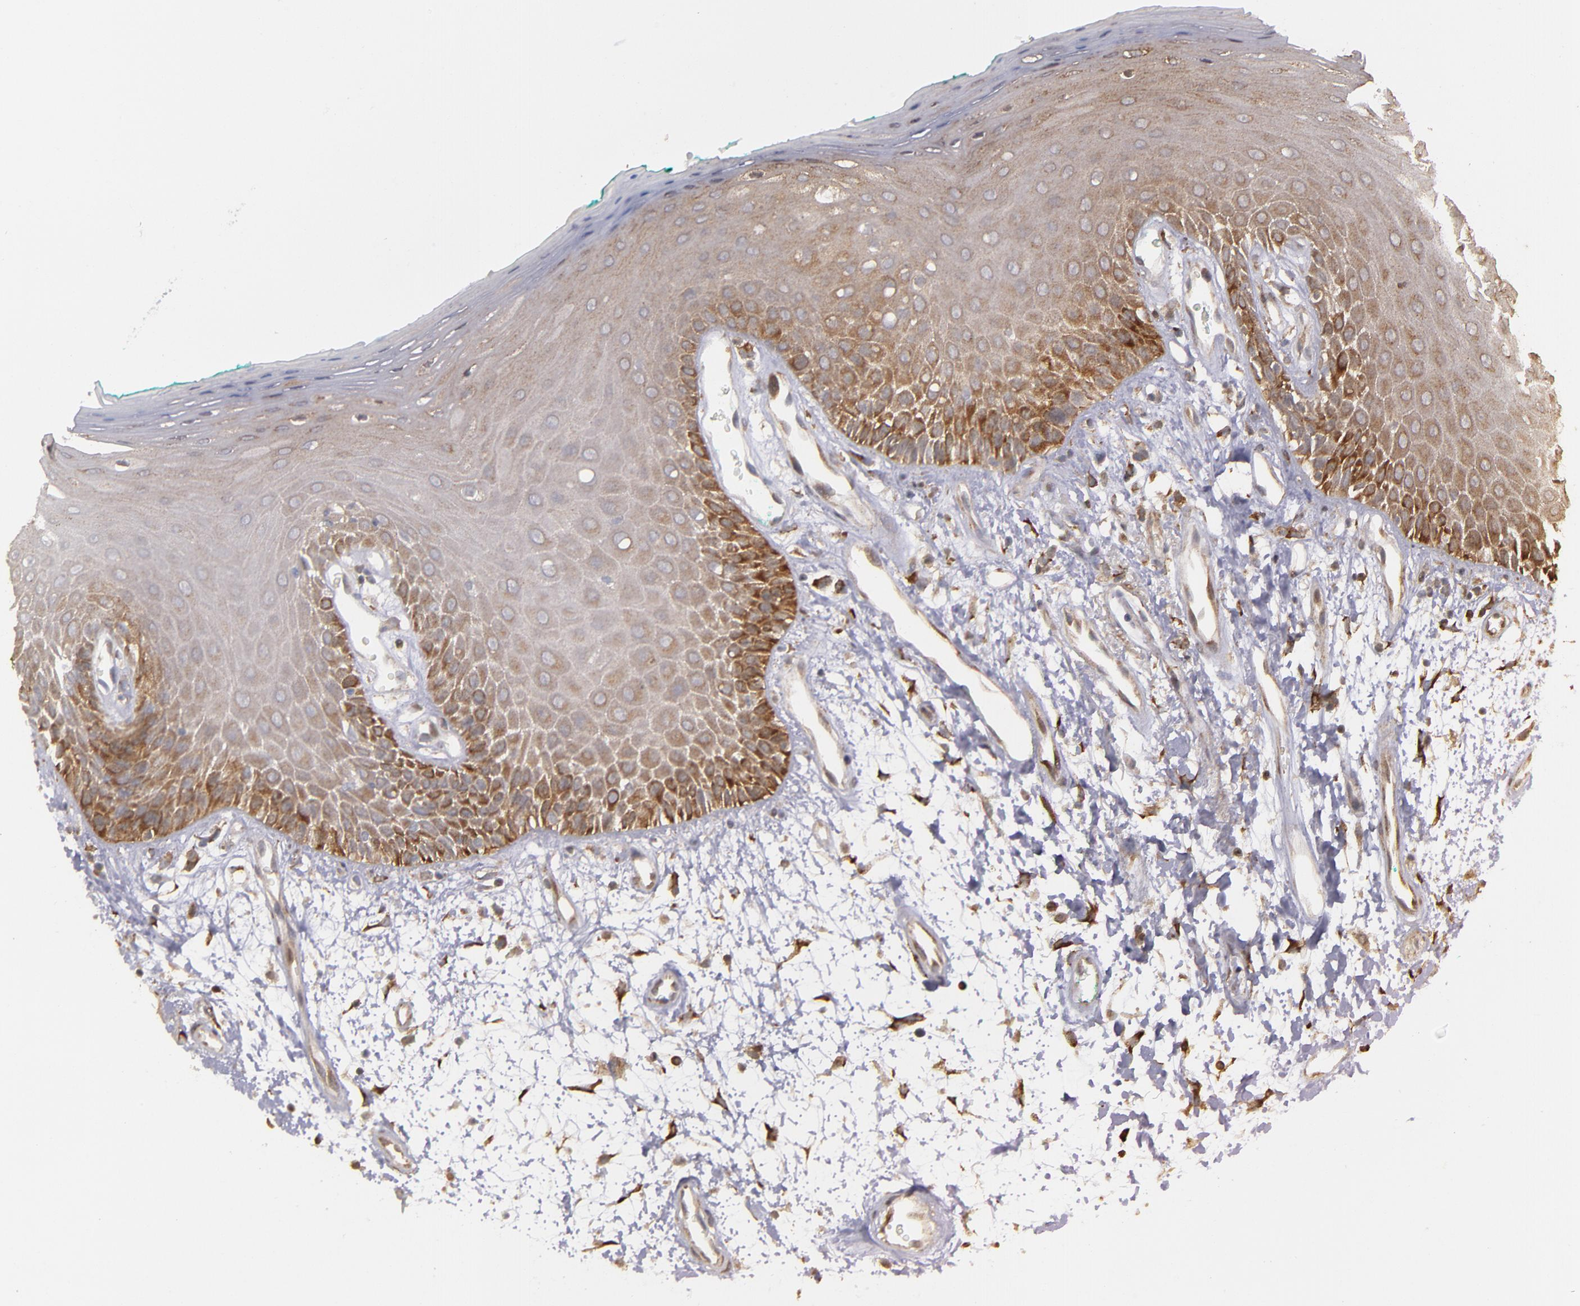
{"staining": {"intensity": "moderate", "quantity": ">75%", "location": "cytoplasmic/membranous"}, "tissue": "oral mucosa", "cell_type": "Squamous epithelial cells", "image_type": "normal", "snomed": [{"axis": "morphology", "description": "Normal tissue, NOS"}, {"axis": "morphology", "description": "Squamous cell carcinoma, NOS"}, {"axis": "topography", "description": "Skeletal muscle"}, {"axis": "topography", "description": "Oral tissue"}, {"axis": "topography", "description": "Head-Neck"}], "caption": "Immunohistochemistry of normal human oral mucosa shows medium levels of moderate cytoplasmic/membranous staining in approximately >75% of squamous epithelial cells.", "gene": "MTHFD1", "patient": {"sex": "female", "age": 84}}